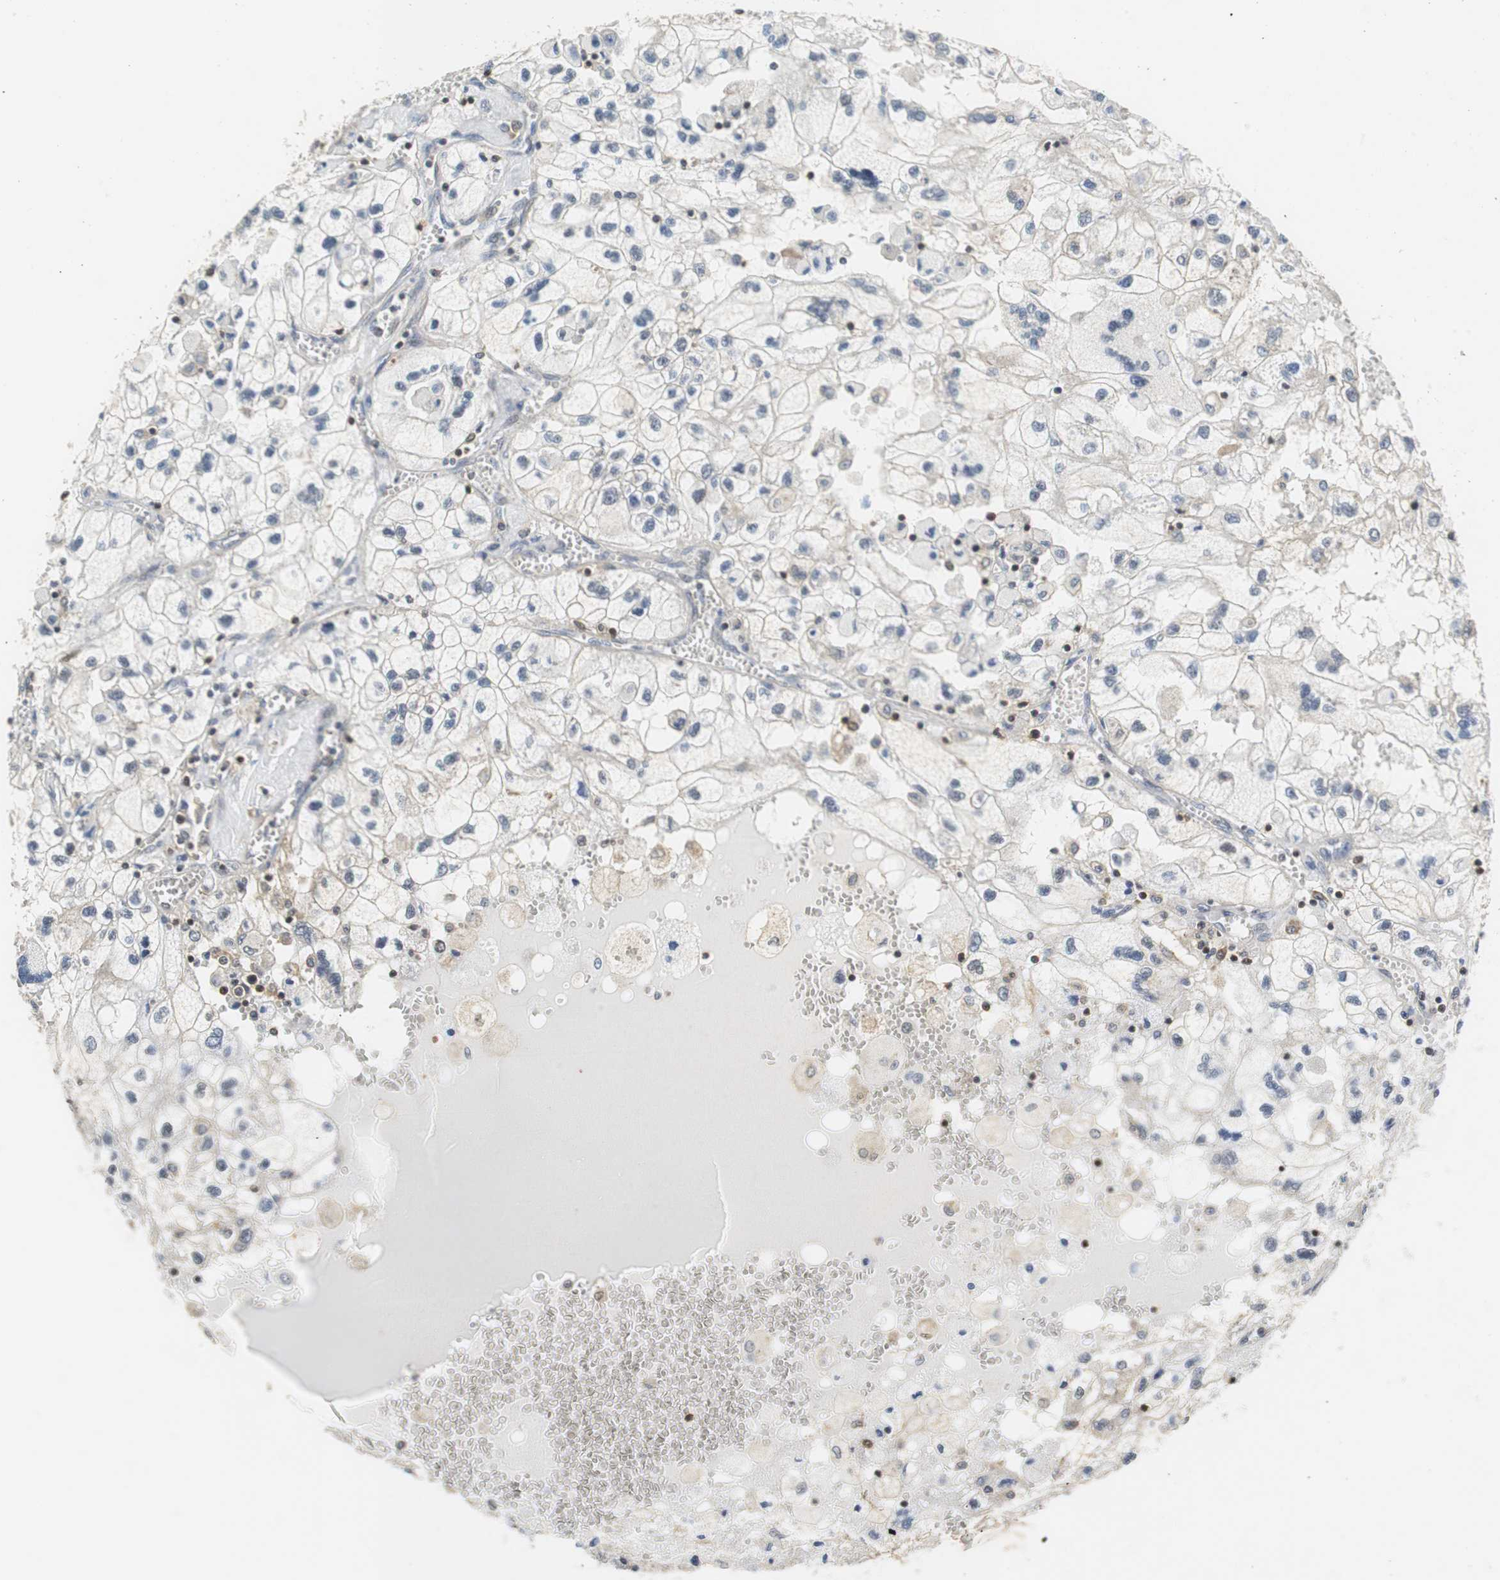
{"staining": {"intensity": "negative", "quantity": "none", "location": "none"}, "tissue": "renal cancer", "cell_type": "Tumor cells", "image_type": "cancer", "snomed": [{"axis": "morphology", "description": "Normal tissue, NOS"}, {"axis": "morphology", "description": "Adenocarcinoma, NOS"}, {"axis": "topography", "description": "Kidney"}], "caption": "Immunohistochemical staining of renal cancer shows no significant staining in tumor cells.", "gene": "GSDMD", "patient": {"sex": "male", "age": 71}}